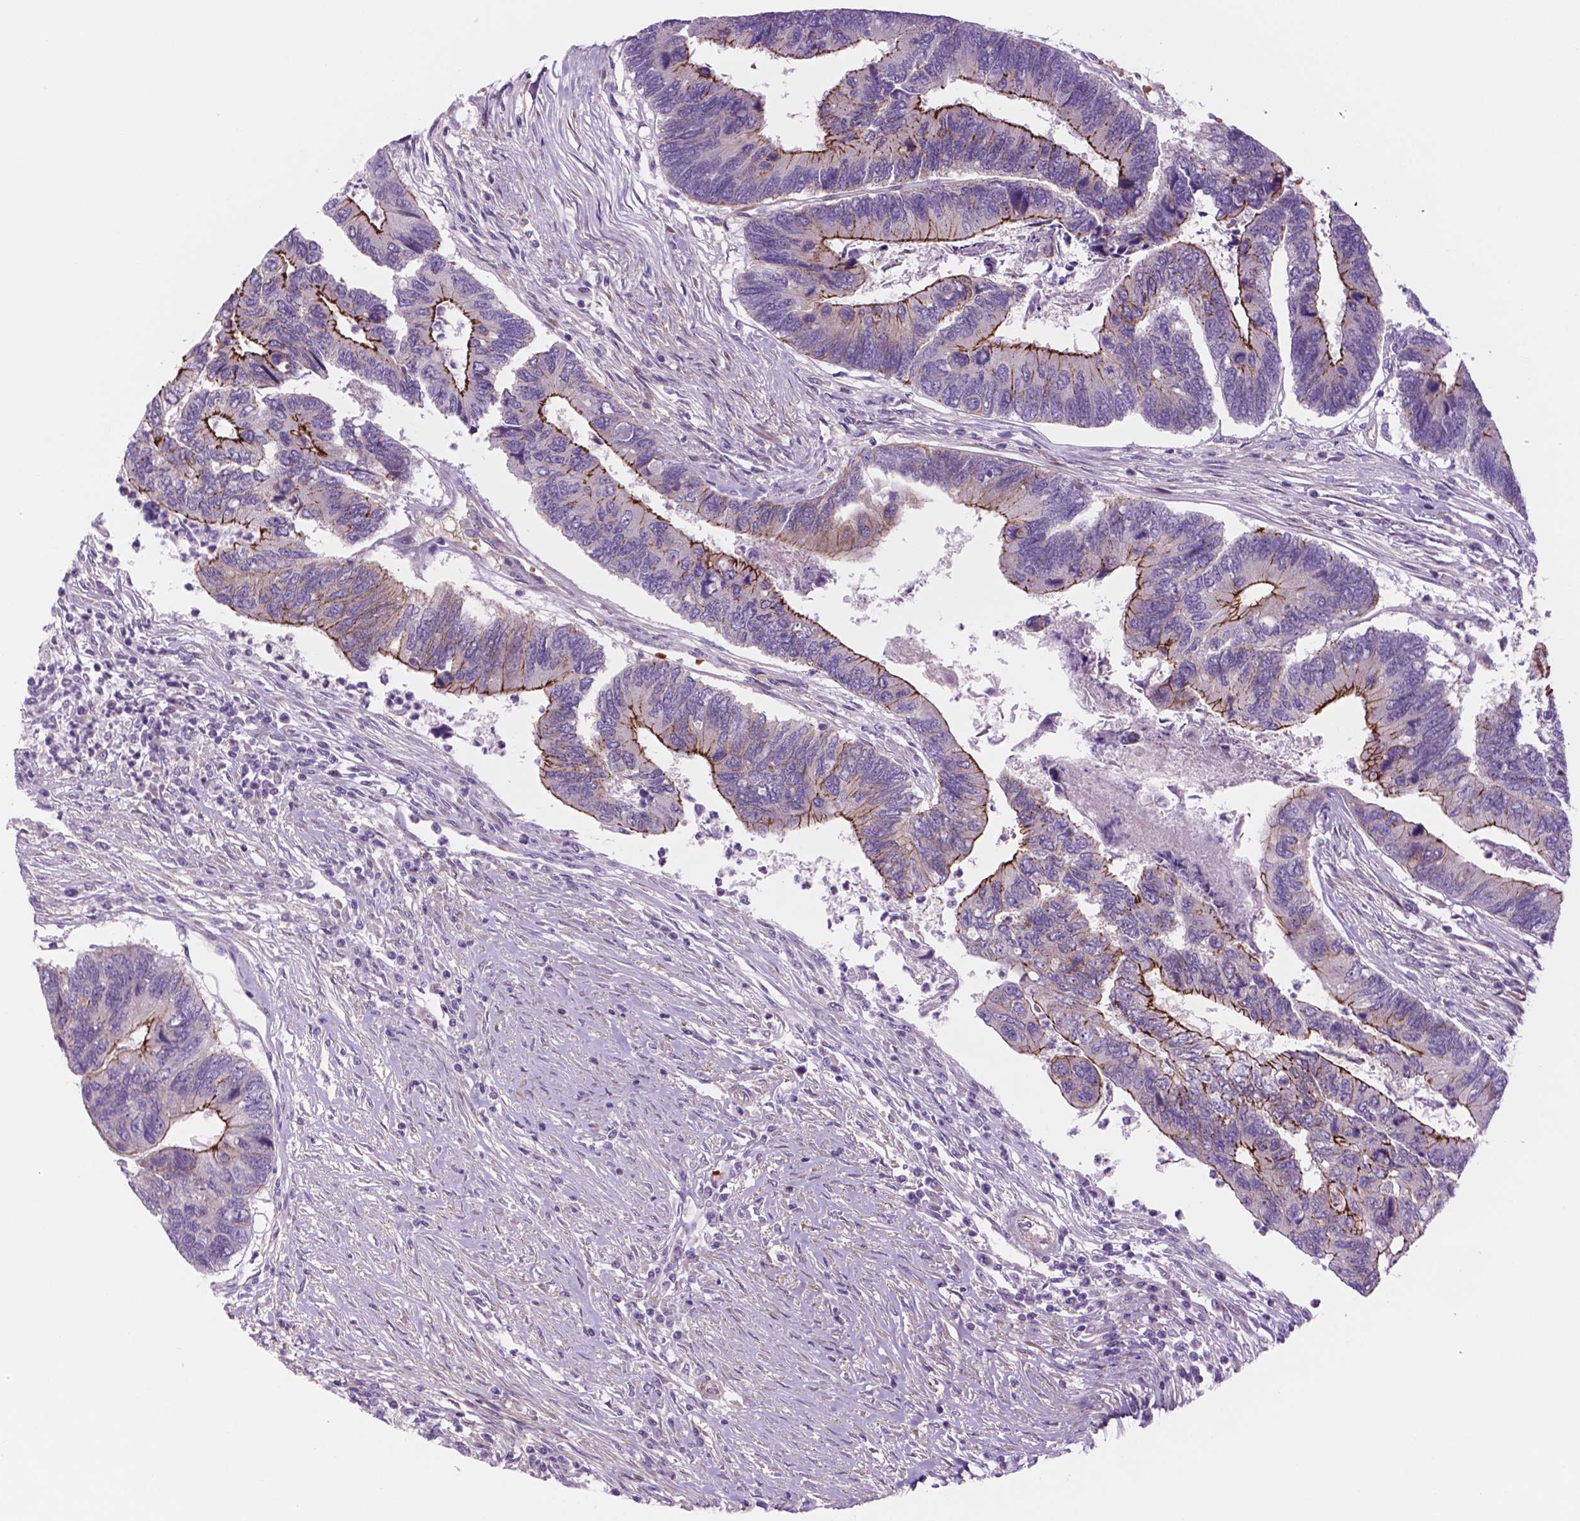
{"staining": {"intensity": "moderate", "quantity": "25%-75%", "location": "cytoplasmic/membranous"}, "tissue": "colorectal cancer", "cell_type": "Tumor cells", "image_type": "cancer", "snomed": [{"axis": "morphology", "description": "Adenocarcinoma, NOS"}, {"axis": "topography", "description": "Colon"}], "caption": "This photomicrograph displays immunohistochemistry (IHC) staining of colorectal cancer, with medium moderate cytoplasmic/membranous positivity in about 25%-75% of tumor cells.", "gene": "RND3", "patient": {"sex": "female", "age": 67}}